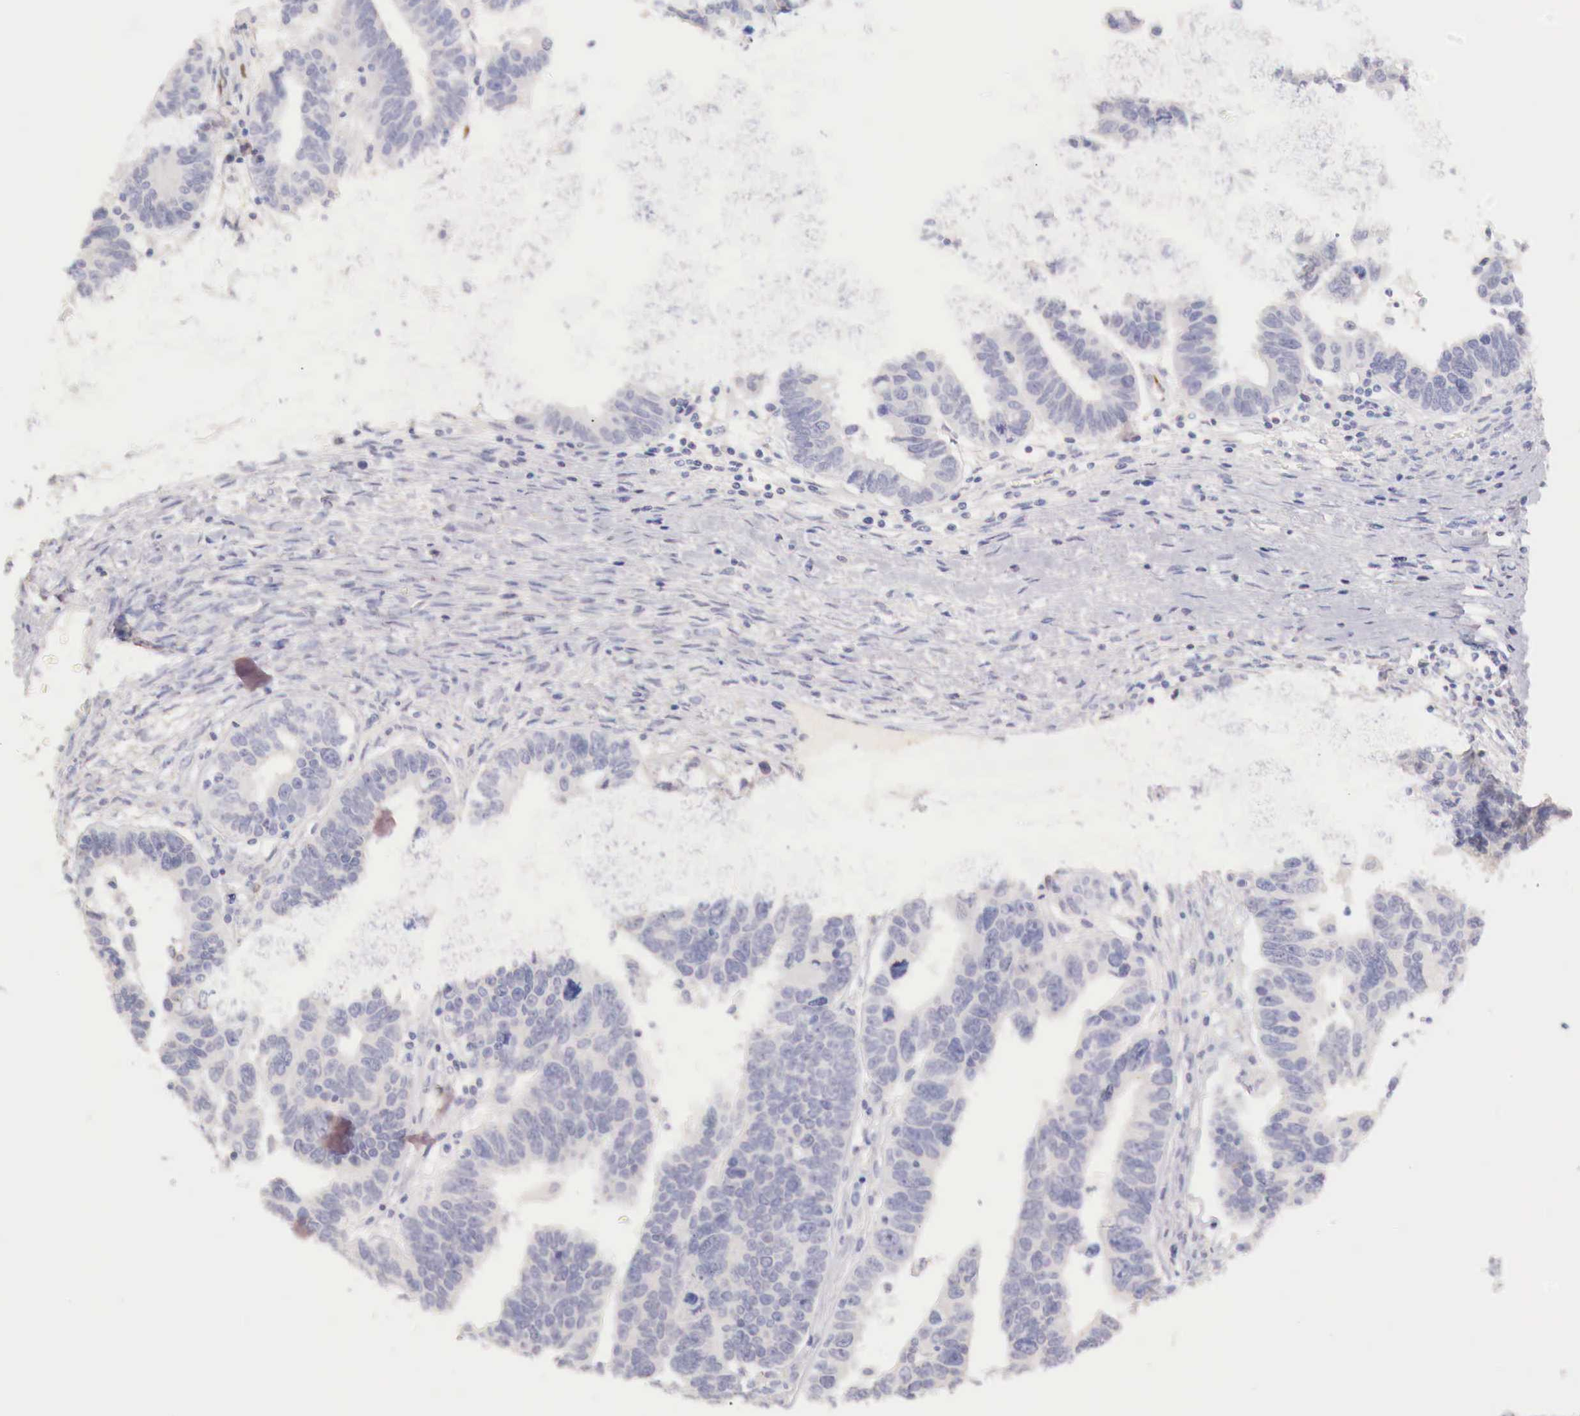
{"staining": {"intensity": "negative", "quantity": "none", "location": "none"}, "tissue": "ovarian cancer", "cell_type": "Tumor cells", "image_type": "cancer", "snomed": [{"axis": "morphology", "description": "Carcinoma, endometroid"}, {"axis": "morphology", "description": "Cystadenocarcinoma, serous, NOS"}, {"axis": "topography", "description": "Ovary"}], "caption": "Immunohistochemistry (IHC) of human endometroid carcinoma (ovarian) reveals no positivity in tumor cells.", "gene": "ITIH6", "patient": {"sex": "female", "age": 45}}